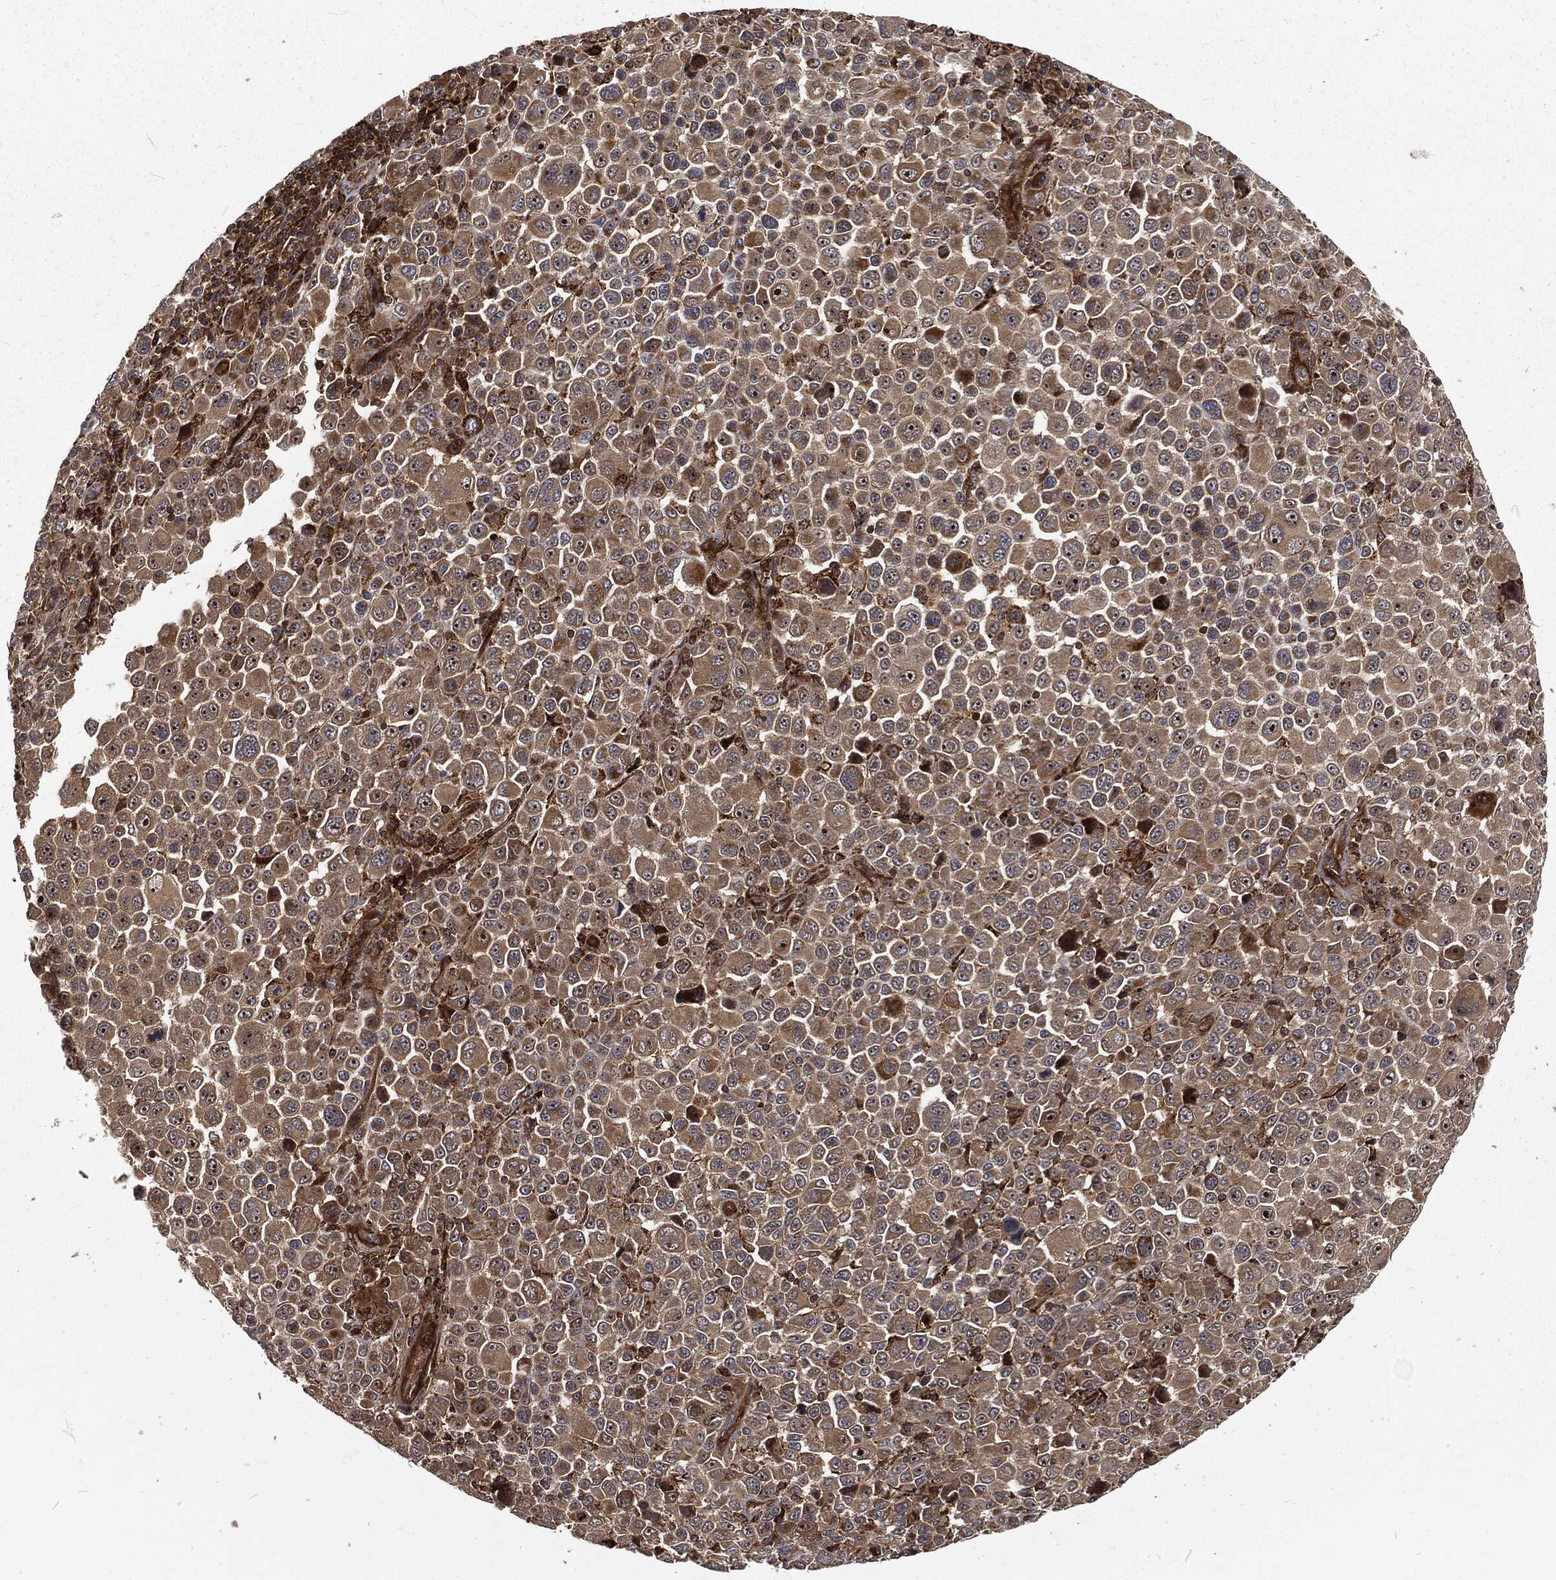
{"staining": {"intensity": "moderate", "quantity": "25%-75%", "location": "cytoplasmic/membranous"}, "tissue": "melanoma", "cell_type": "Tumor cells", "image_type": "cancer", "snomed": [{"axis": "morphology", "description": "Malignant melanoma, NOS"}, {"axis": "topography", "description": "Skin"}], "caption": "Approximately 25%-75% of tumor cells in melanoma exhibit moderate cytoplasmic/membranous protein expression as visualized by brown immunohistochemical staining.", "gene": "RFTN1", "patient": {"sex": "female", "age": 57}}